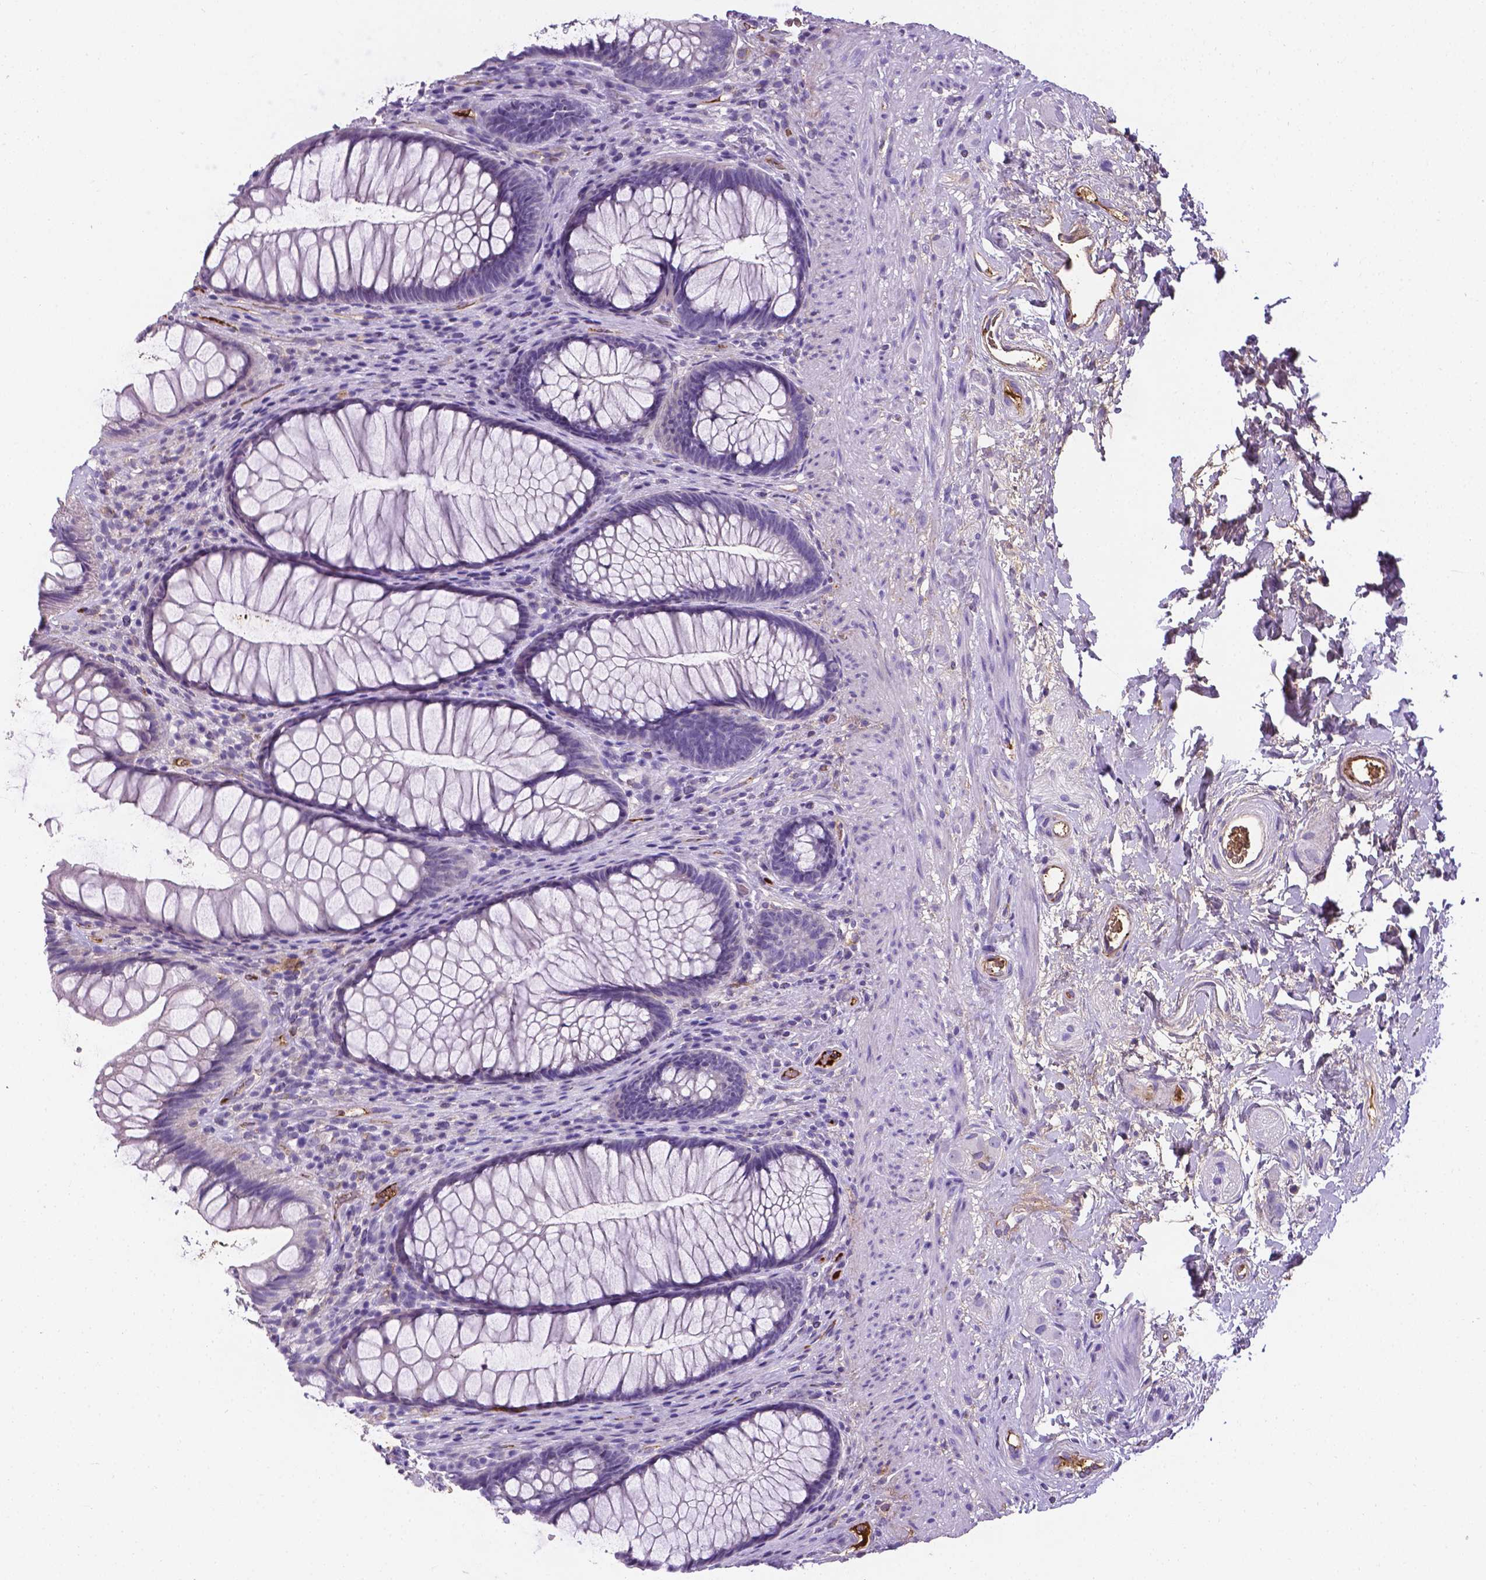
{"staining": {"intensity": "negative", "quantity": "none", "location": "none"}, "tissue": "rectum", "cell_type": "Glandular cells", "image_type": "normal", "snomed": [{"axis": "morphology", "description": "Normal tissue, NOS"}, {"axis": "topography", "description": "Smooth muscle"}, {"axis": "topography", "description": "Rectum"}], "caption": "Benign rectum was stained to show a protein in brown. There is no significant staining in glandular cells. (IHC, brightfield microscopy, high magnification).", "gene": "APOE", "patient": {"sex": "male", "age": 53}}